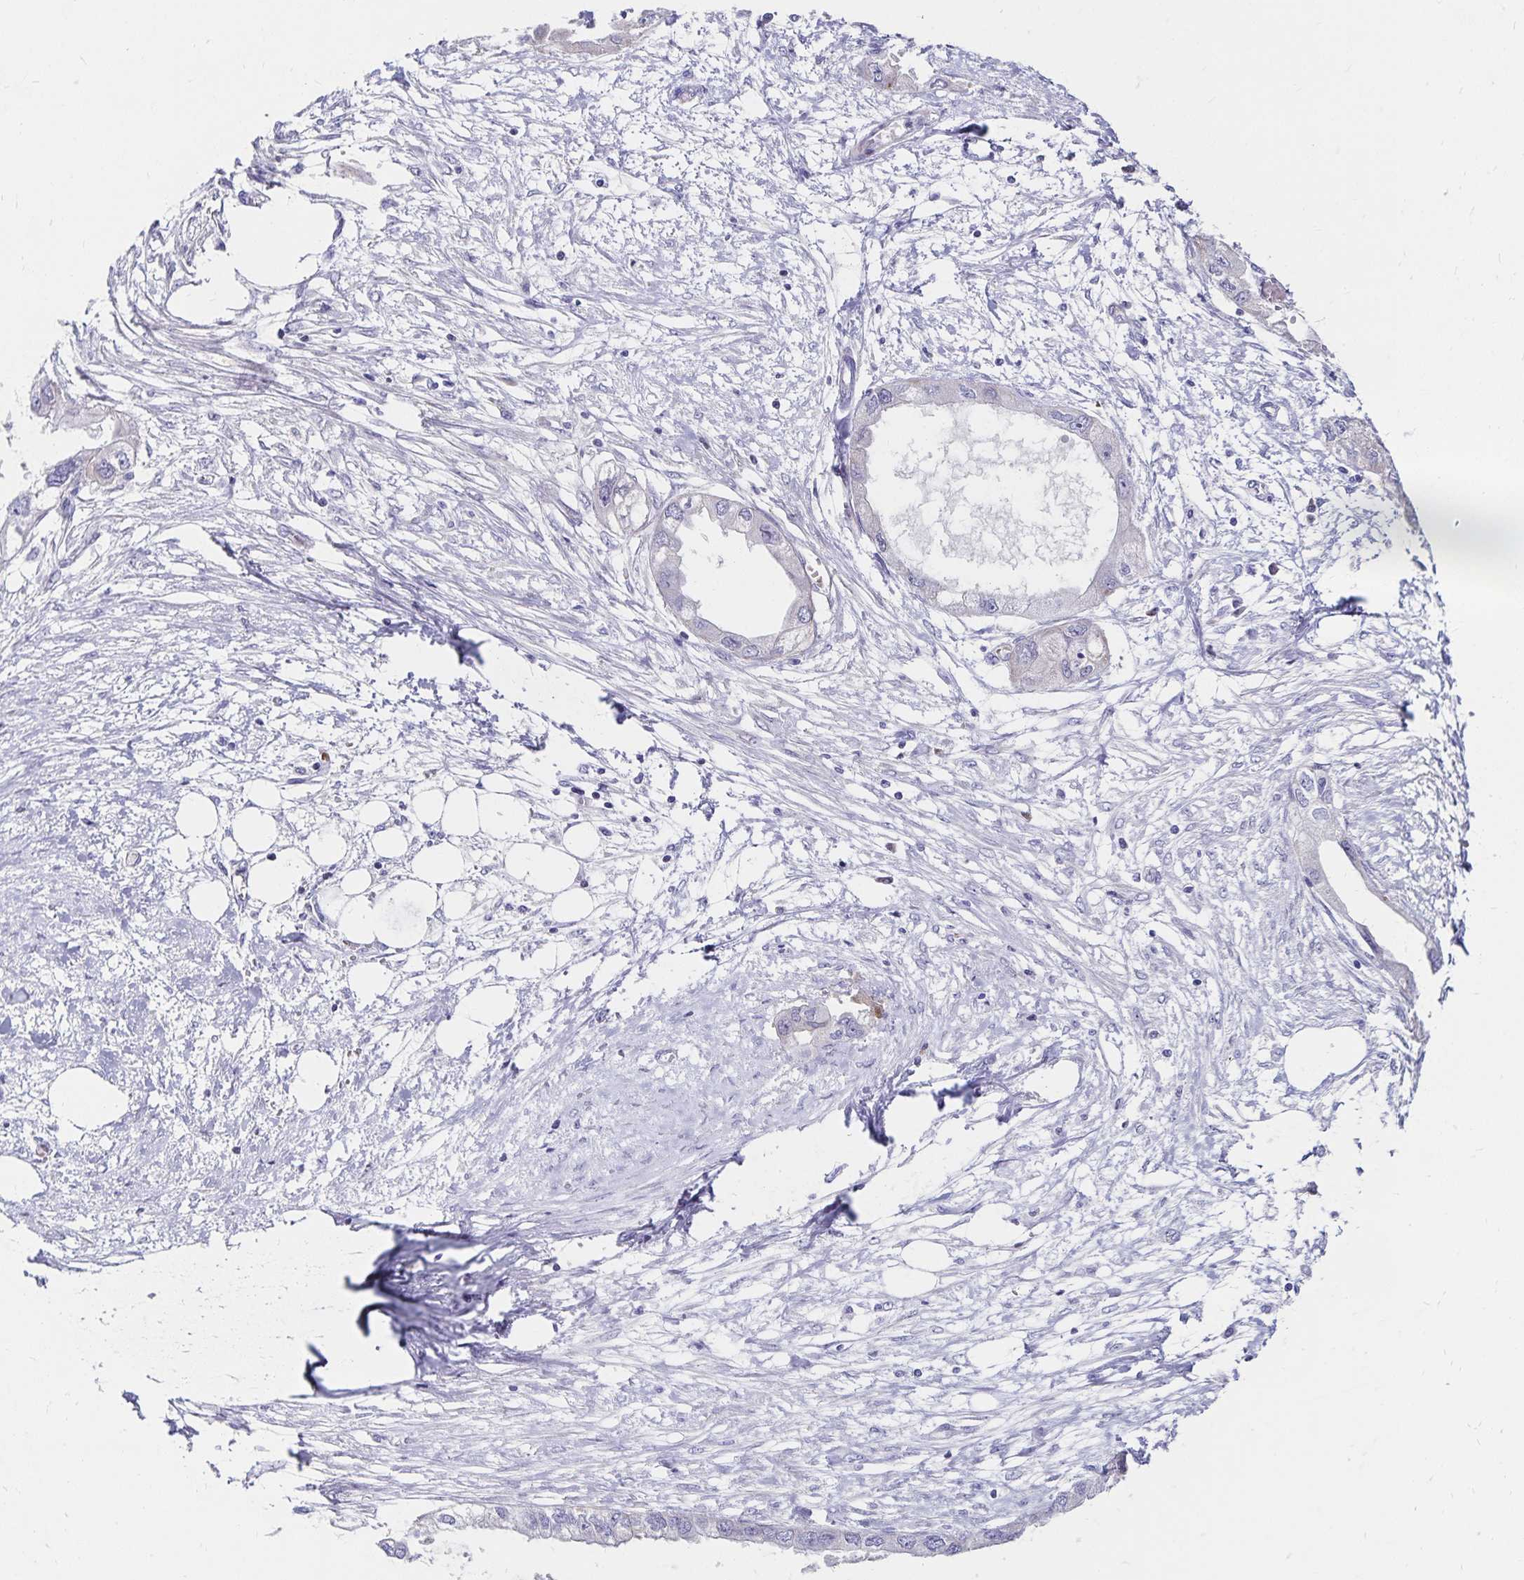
{"staining": {"intensity": "negative", "quantity": "none", "location": "none"}, "tissue": "endometrial cancer", "cell_type": "Tumor cells", "image_type": "cancer", "snomed": [{"axis": "morphology", "description": "Adenocarcinoma, NOS"}, {"axis": "morphology", "description": "Adenocarcinoma, metastatic, NOS"}, {"axis": "topography", "description": "Adipose tissue"}, {"axis": "topography", "description": "Endometrium"}], "caption": "This is an IHC image of endometrial adenocarcinoma. There is no positivity in tumor cells.", "gene": "NECAP1", "patient": {"sex": "female", "age": 67}}